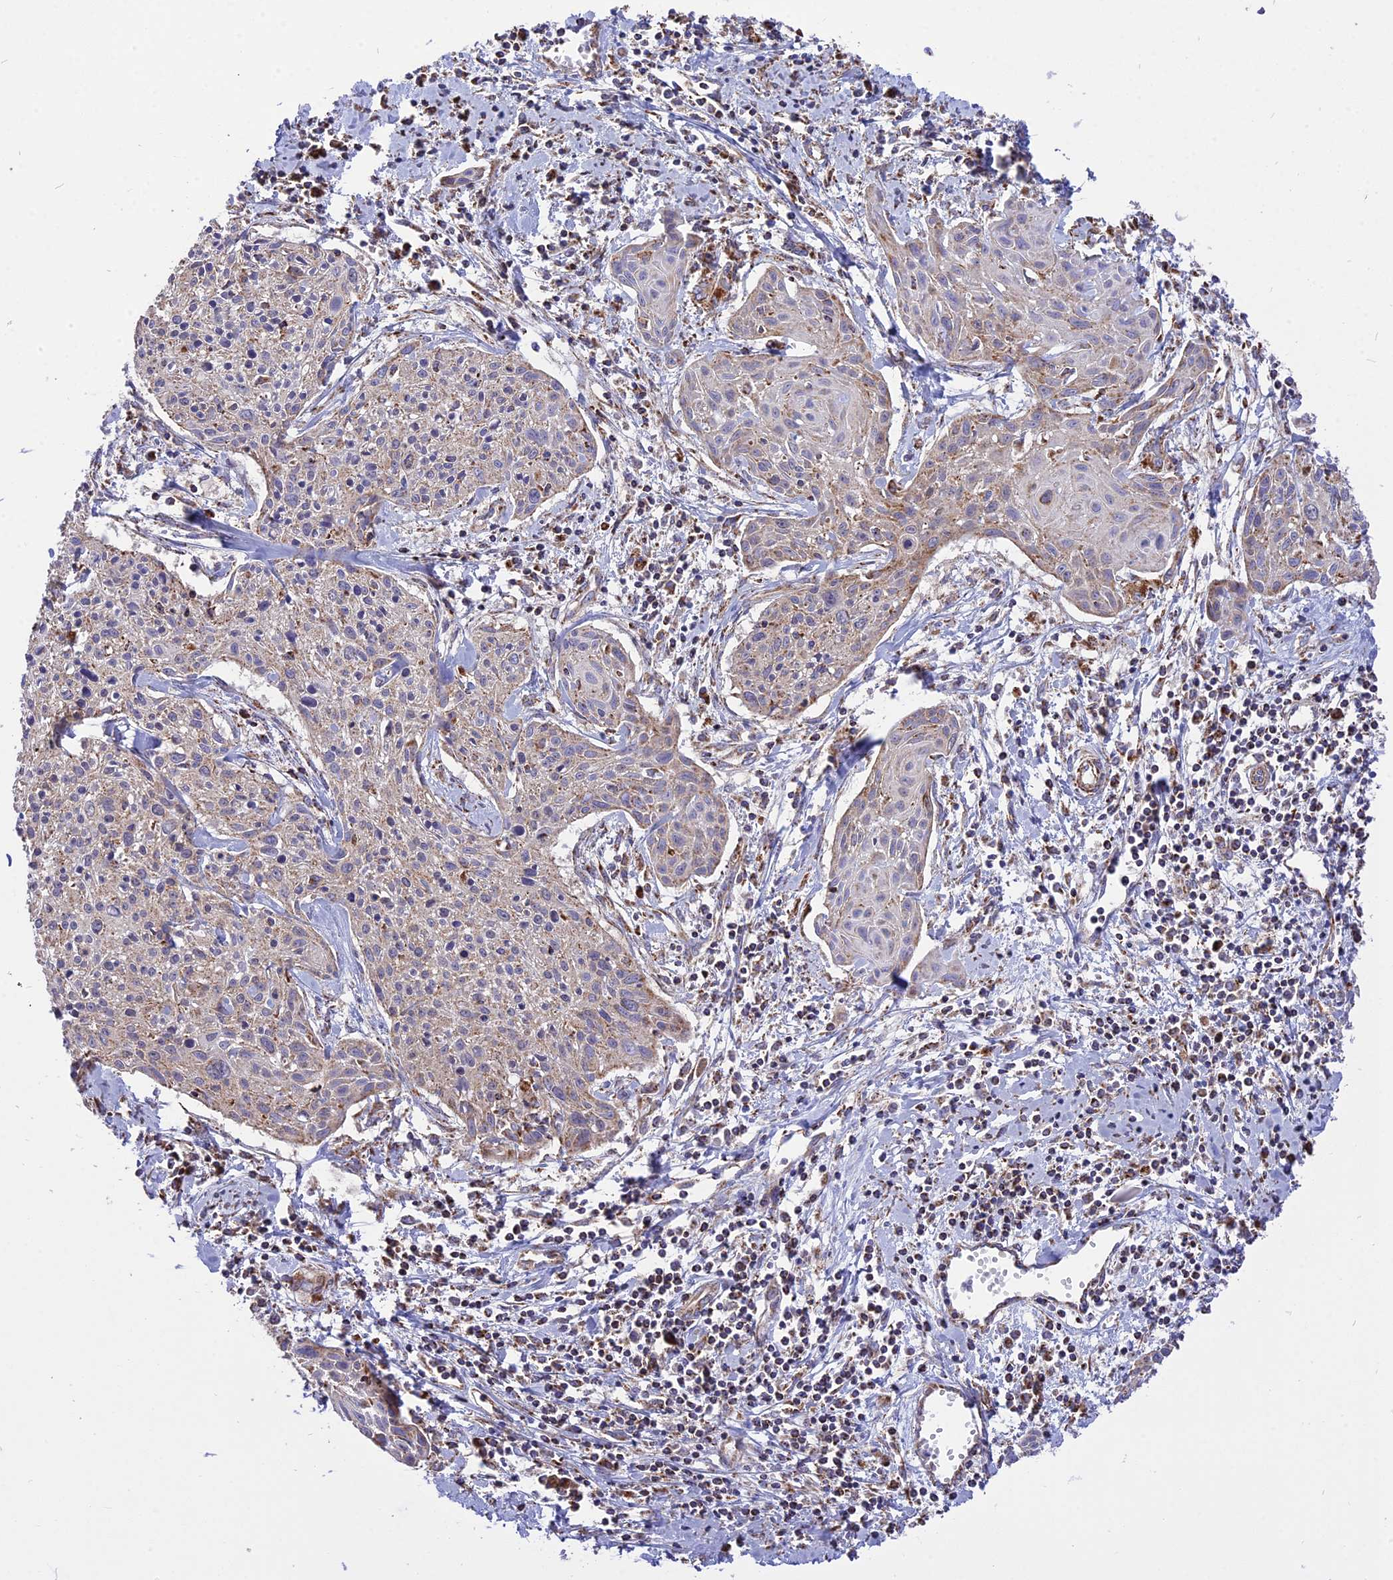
{"staining": {"intensity": "weak", "quantity": "25%-75%", "location": "cytoplasmic/membranous"}, "tissue": "cervical cancer", "cell_type": "Tumor cells", "image_type": "cancer", "snomed": [{"axis": "morphology", "description": "Squamous cell carcinoma, NOS"}, {"axis": "topography", "description": "Cervix"}], "caption": "A micrograph of human cervical cancer (squamous cell carcinoma) stained for a protein reveals weak cytoplasmic/membranous brown staining in tumor cells.", "gene": "TTC4", "patient": {"sex": "female", "age": 51}}